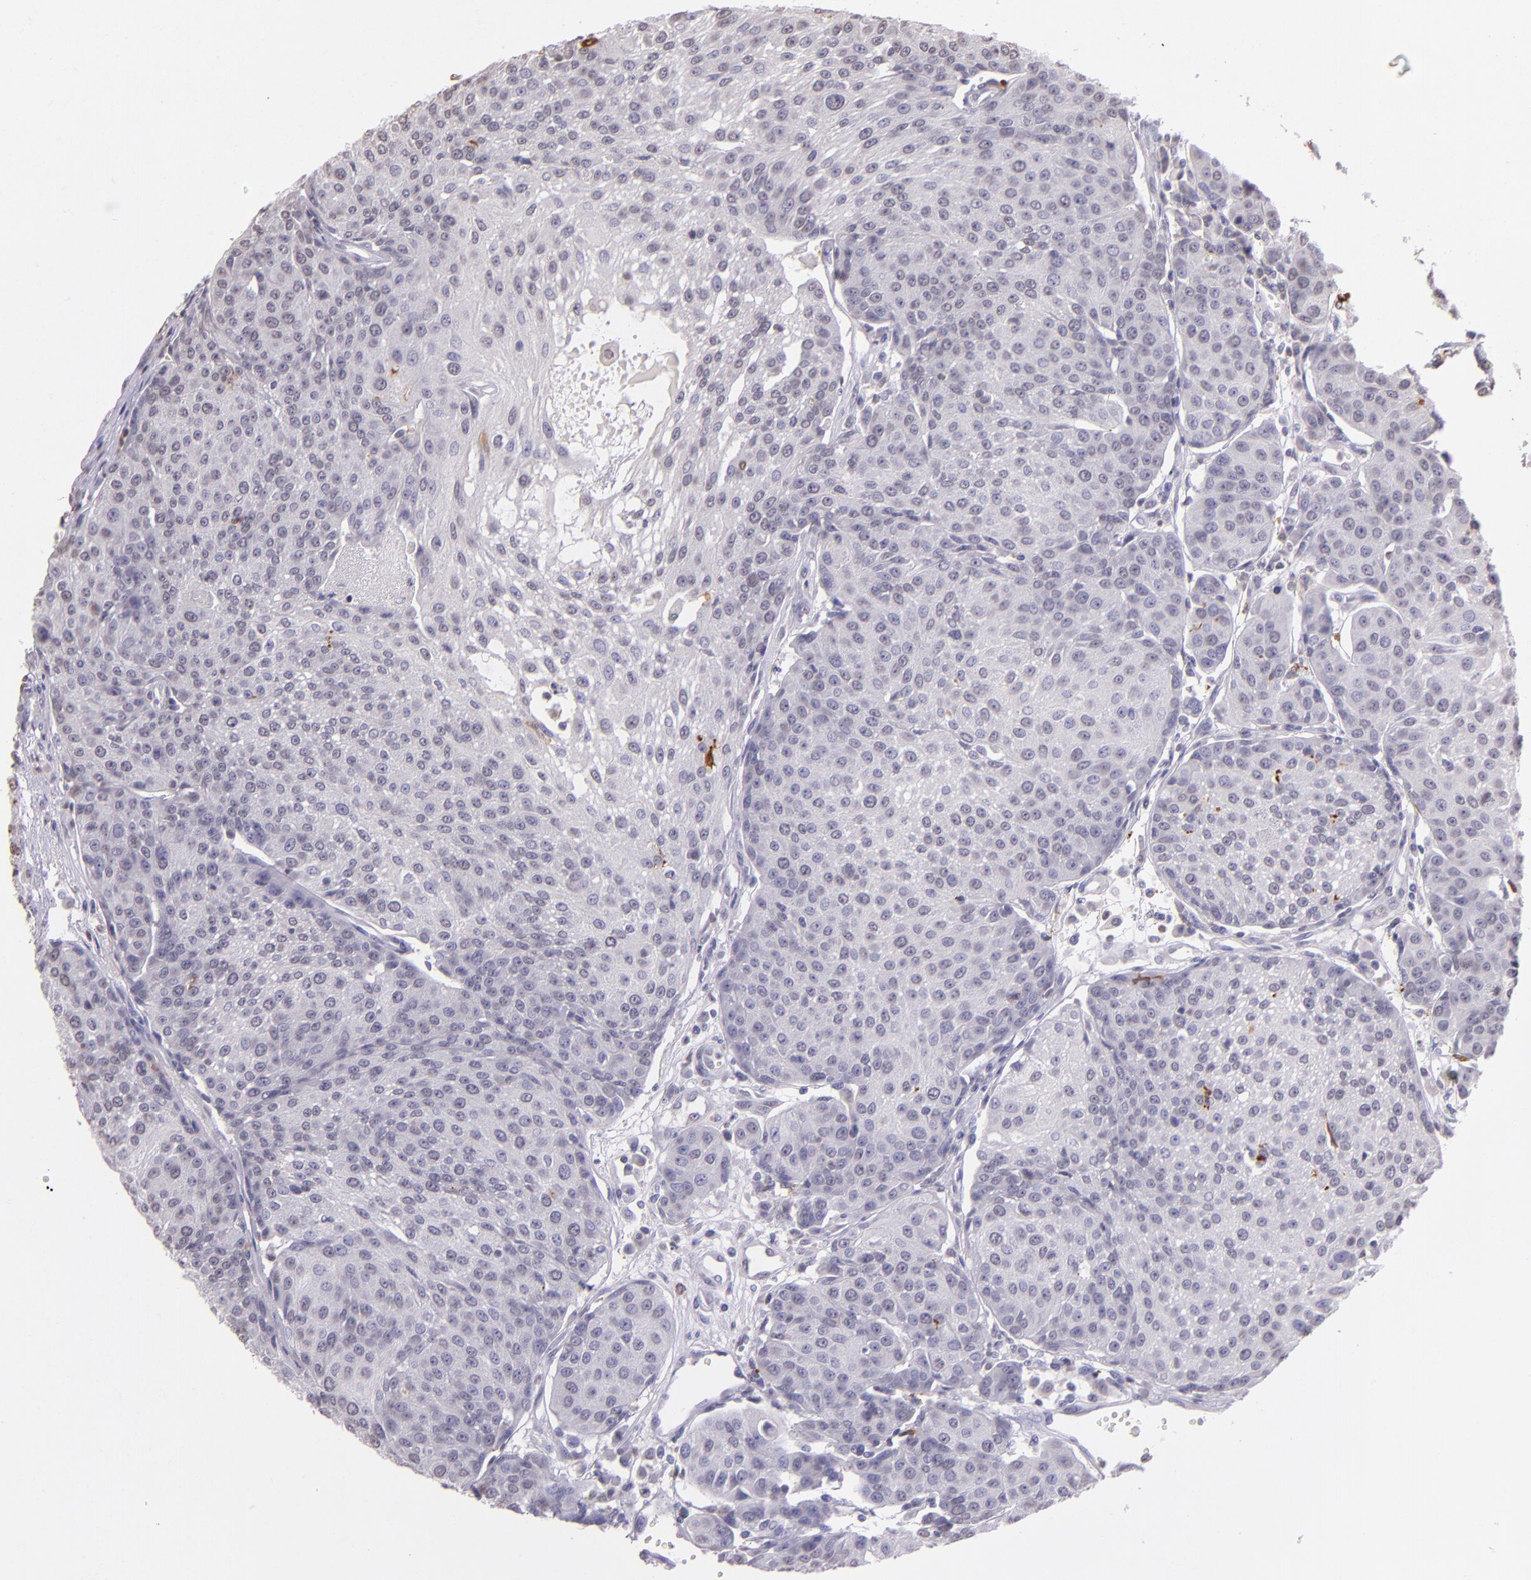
{"staining": {"intensity": "negative", "quantity": "none", "location": "none"}, "tissue": "urothelial cancer", "cell_type": "Tumor cells", "image_type": "cancer", "snomed": [{"axis": "morphology", "description": "Urothelial carcinoma, High grade"}, {"axis": "topography", "description": "Urinary bladder"}], "caption": "This is an immunohistochemistry micrograph of urothelial cancer. There is no expression in tumor cells.", "gene": "RTN1", "patient": {"sex": "female", "age": 85}}